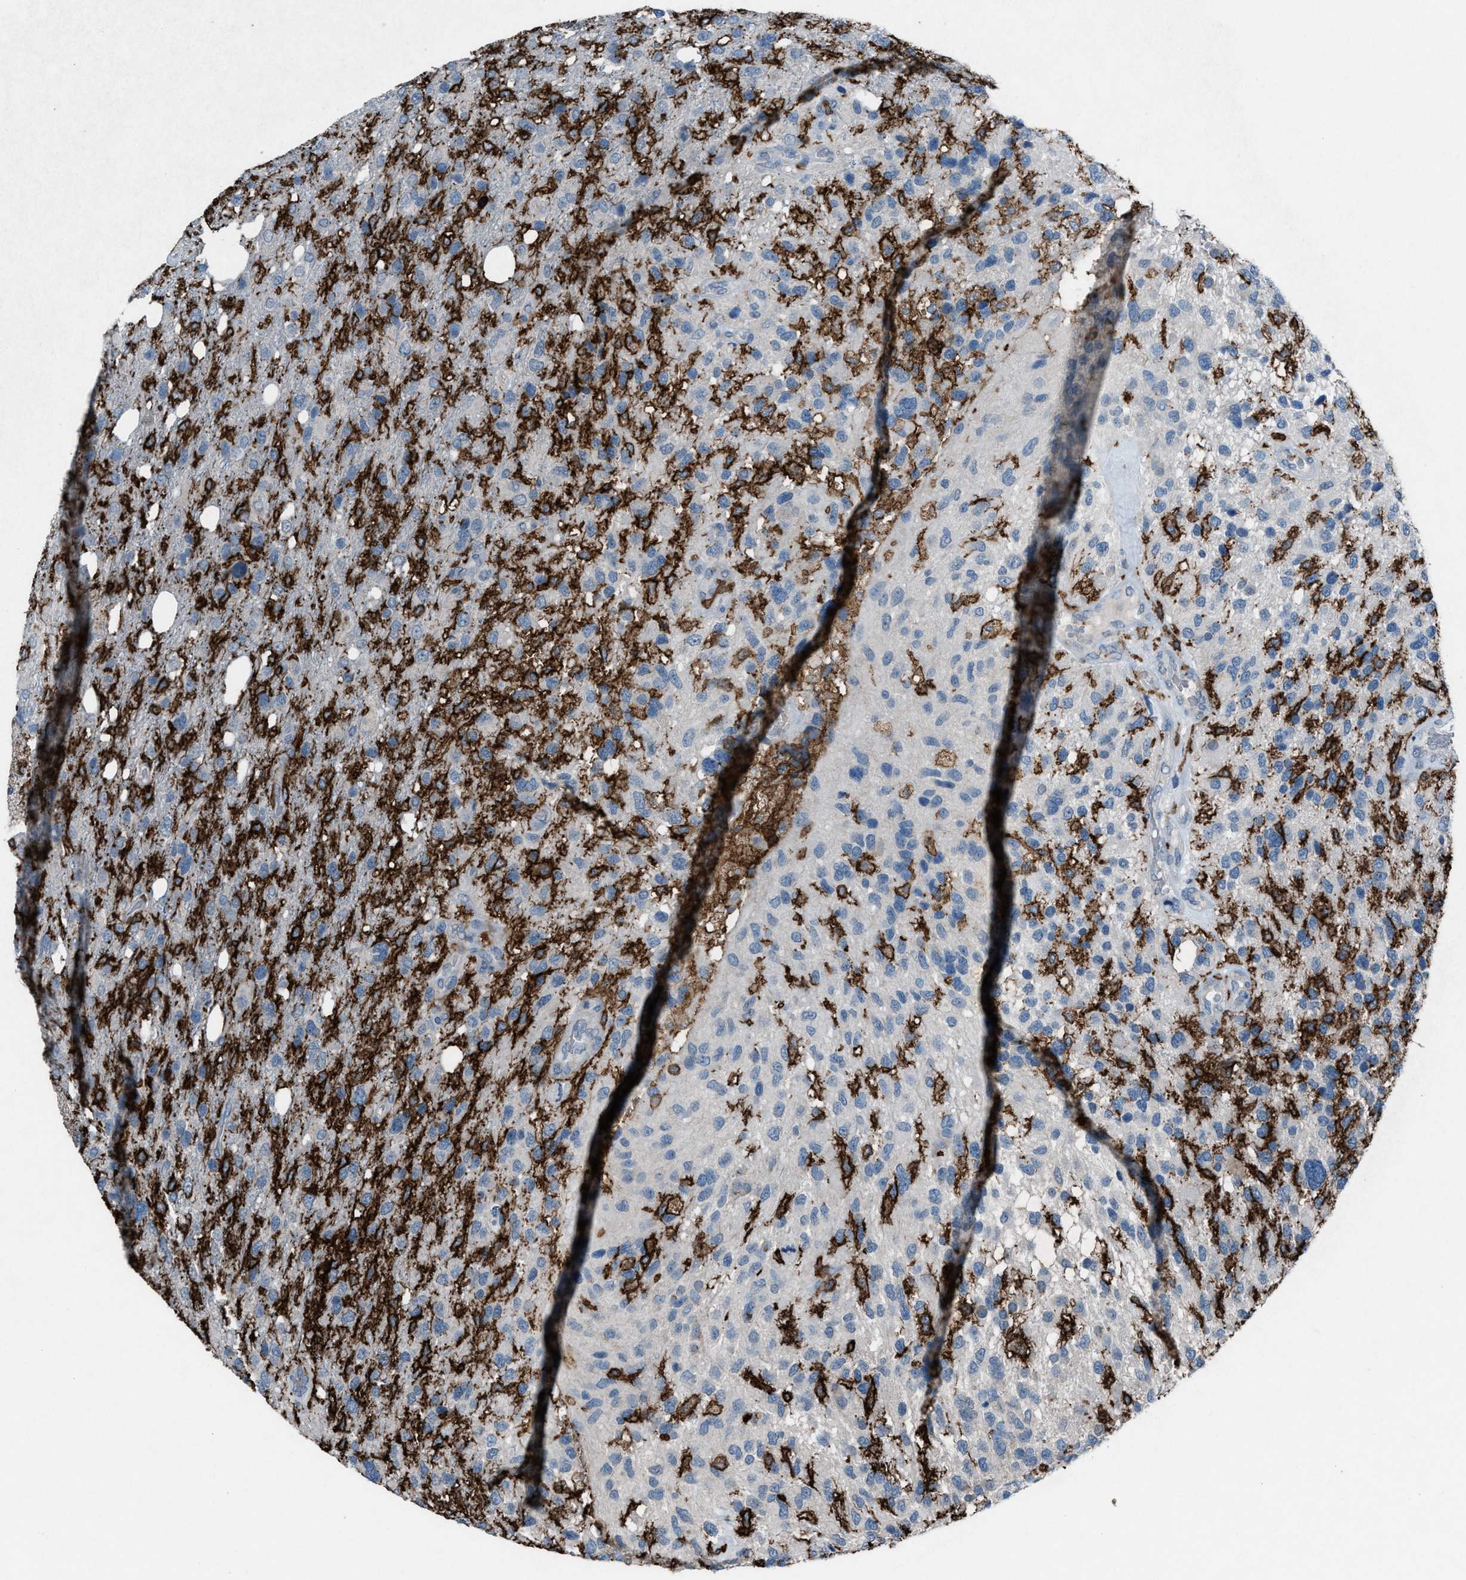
{"staining": {"intensity": "negative", "quantity": "none", "location": "none"}, "tissue": "glioma", "cell_type": "Tumor cells", "image_type": "cancer", "snomed": [{"axis": "morphology", "description": "Glioma, malignant, High grade"}, {"axis": "topography", "description": "Brain"}], "caption": "An immunohistochemistry (IHC) histopathology image of glioma is shown. There is no staining in tumor cells of glioma. (DAB IHC visualized using brightfield microscopy, high magnification).", "gene": "FCER1G", "patient": {"sex": "female", "age": 58}}